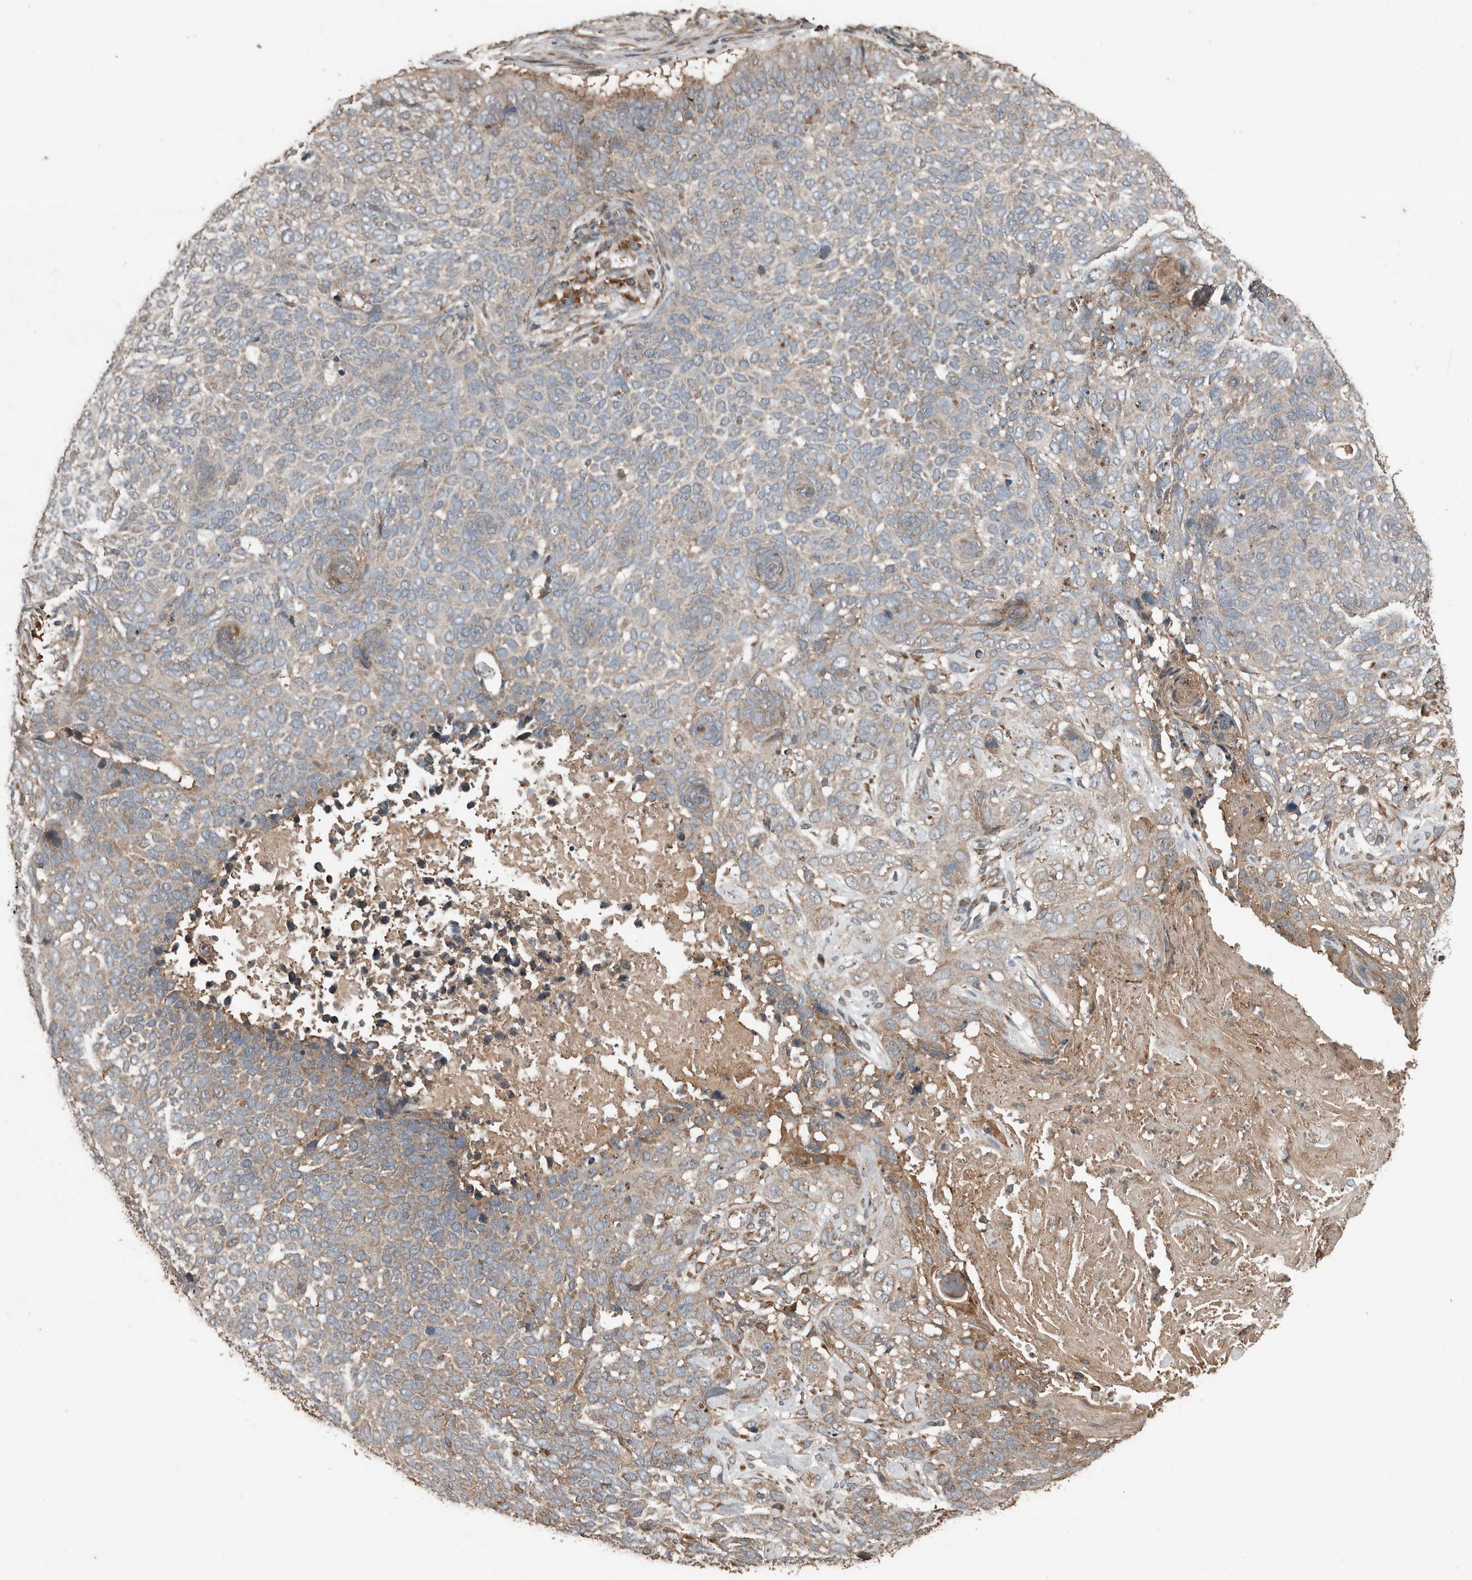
{"staining": {"intensity": "weak", "quantity": "25%-75%", "location": "cytoplasmic/membranous"}, "tissue": "skin cancer", "cell_type": "Tumor cells", "image_type": "cancer", "snomed": [{"axis": "morphology", "description": "Basal cell carcinoma"}, {"axis": "topography", "description": "Skin"}], "caption": "DAB (3,3'-diaminobenzidine) immunohistochemical staining of skin cancer demonstrates weak cytoplasmic/membranous protein expression in approximately 25%-75% of tumor cells.", "gene": "RNF207", "patient": {"sex": "female", "age": 64}}